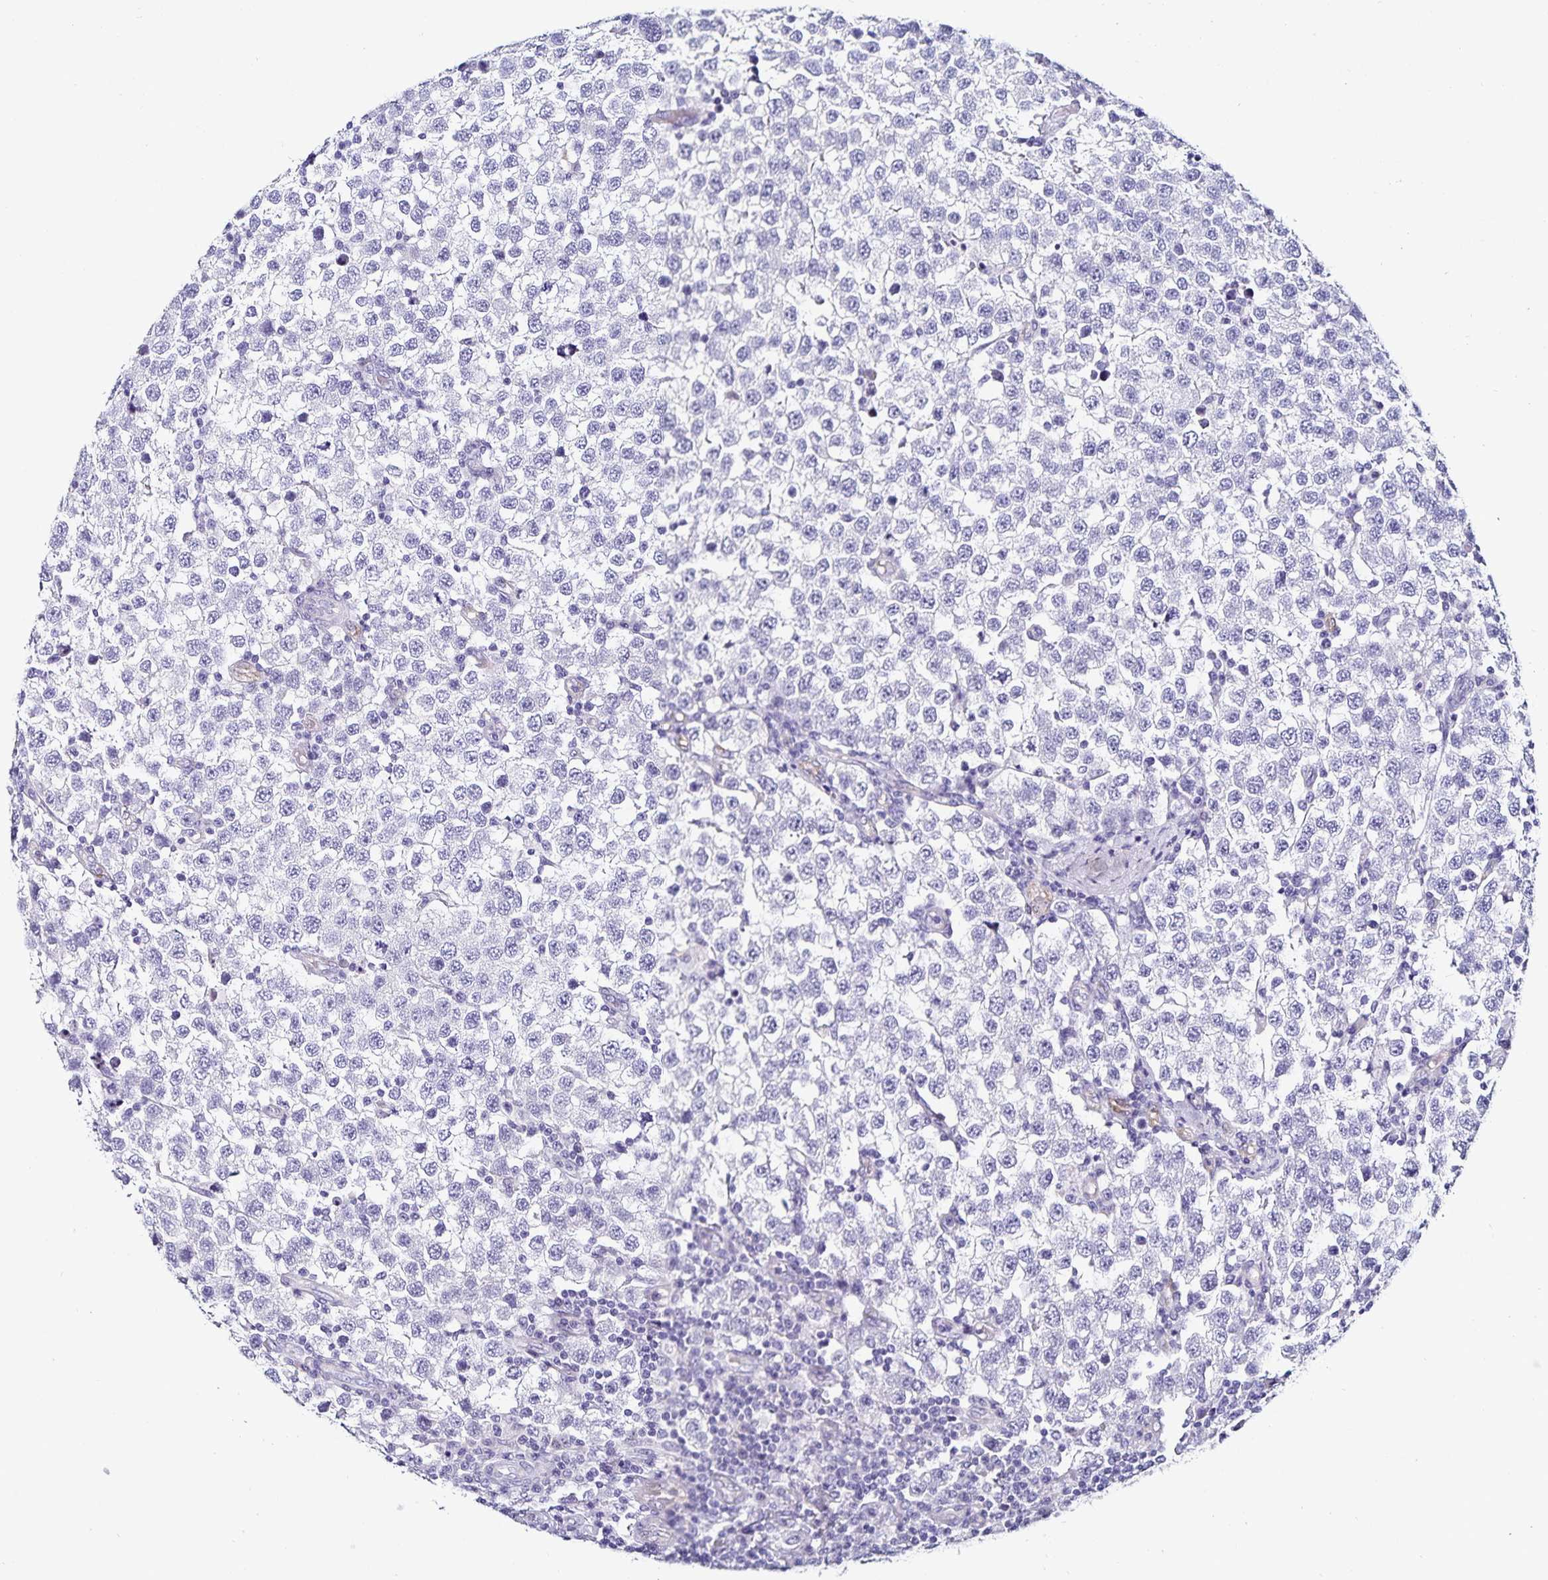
{"staining": {"intensity": "negative", "quantity": "none", "location": "none"}, "tissue": "testis cancer", "cell_type": "Tumor cells", "image_type": "cancer", "snomed": [{"axis": "morphology", "description": "Seminoma, NOS"}, {"axis": "topography", "description": "Testis"}], "caption": "Immunohistochemistry of human testis seminoma reveals no positivity in tumor cells.", "gene": "TSPAN7", "patient": {"sex": "male", "age": 34}}